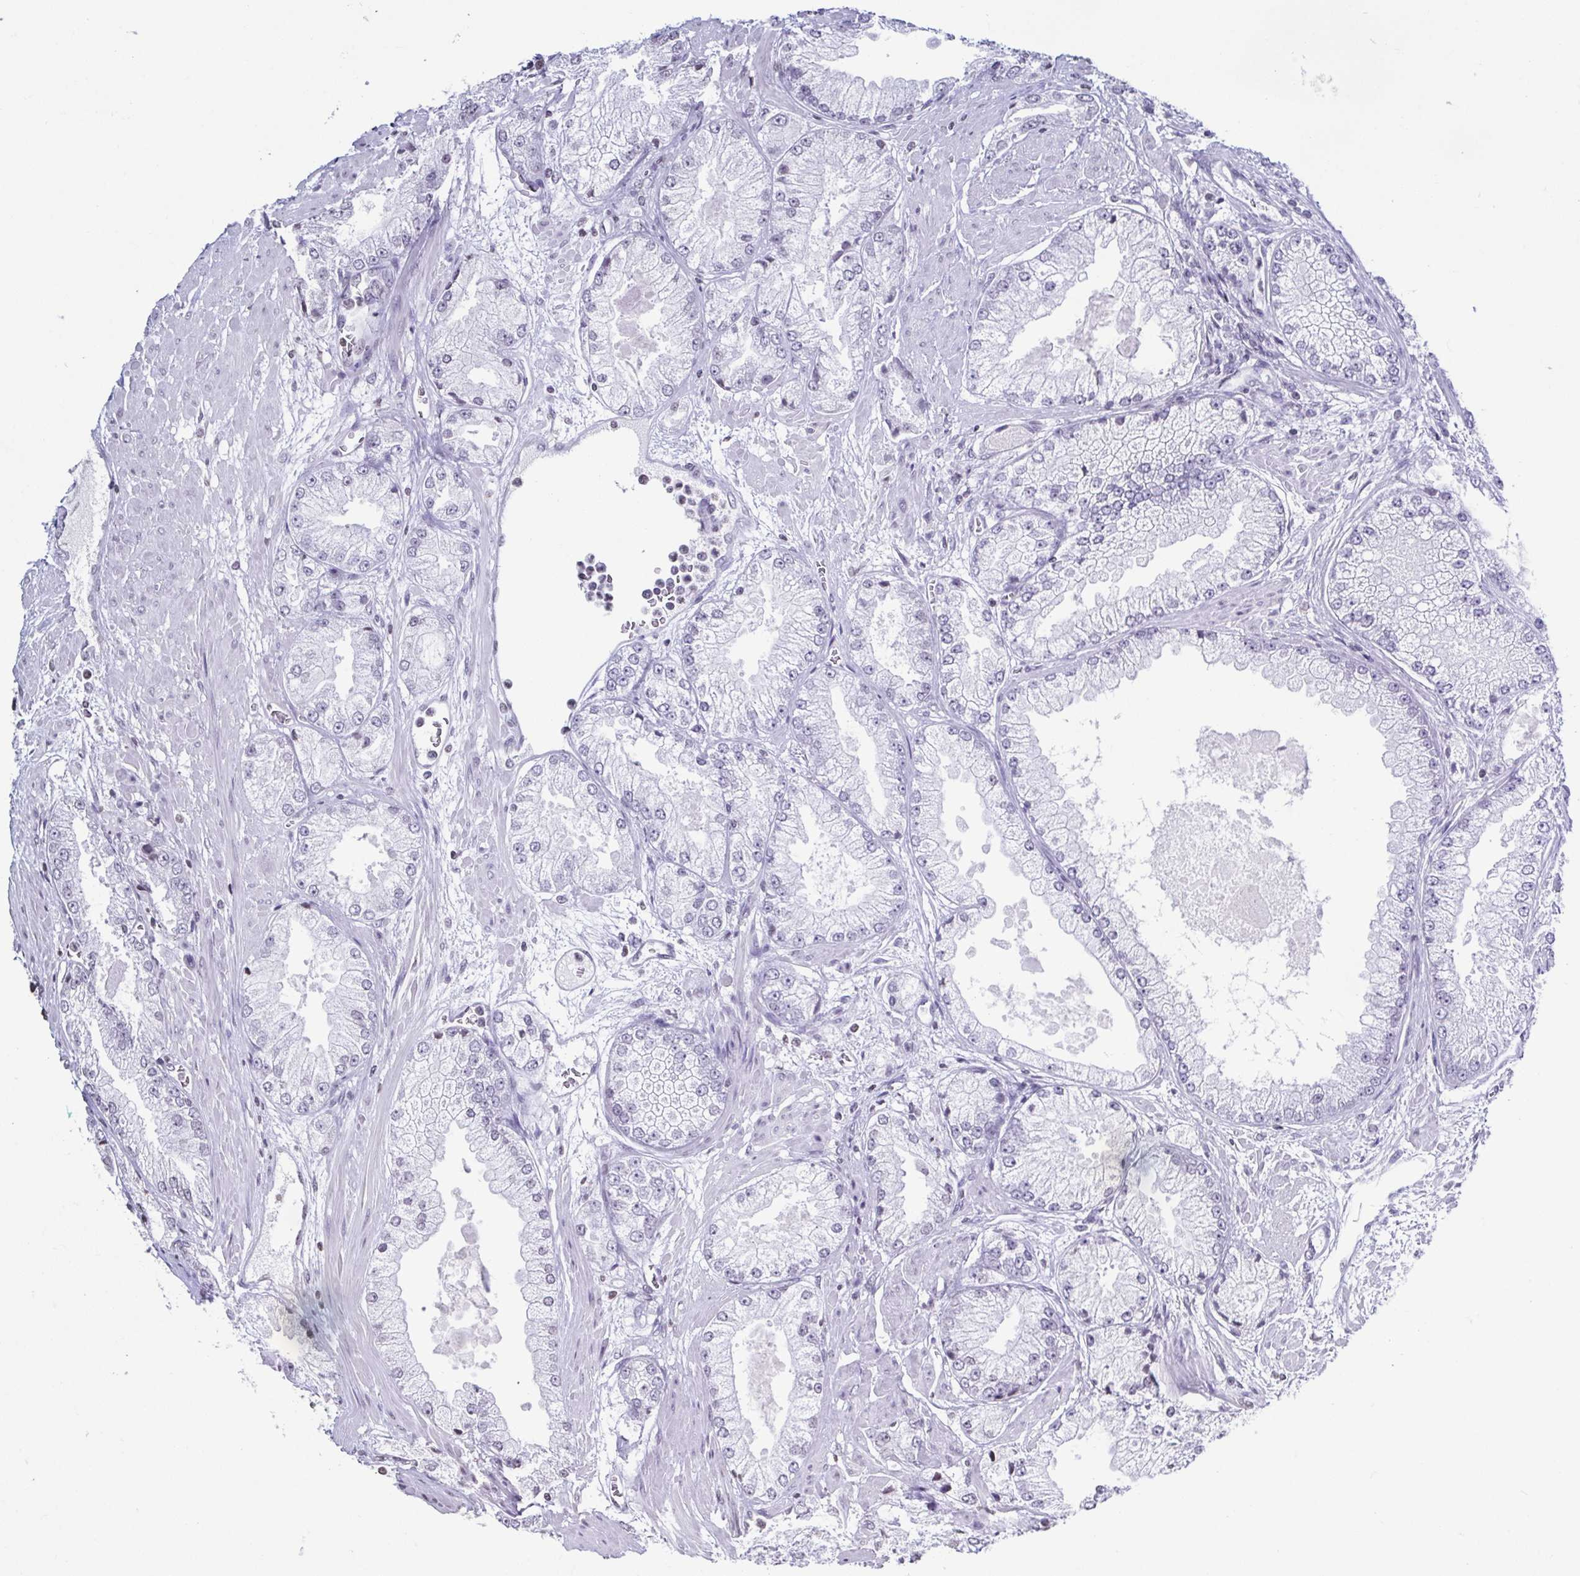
{"staining": {"intensity": "negative", "quantity": "none", "location": "none"}, "tissue": "prostate cancer", "cell_type": "Tumor cells", "image_type": "cancer", "snomed": [{"axis": "morphology", "description": "Adenocarcinoma, High grade"}, {"axis": "topography", "description": "Prostate"}], "caption": "A photomicrograph of prostate cancer stained for a protein shows no brown staining in tumor cells. (Brightfield microscopy of DAB (3,3'-diaminobenzidine) IHC at high magnification).", "gene": "VCY1B", "patient": {"sex": "male", "age": 68}}